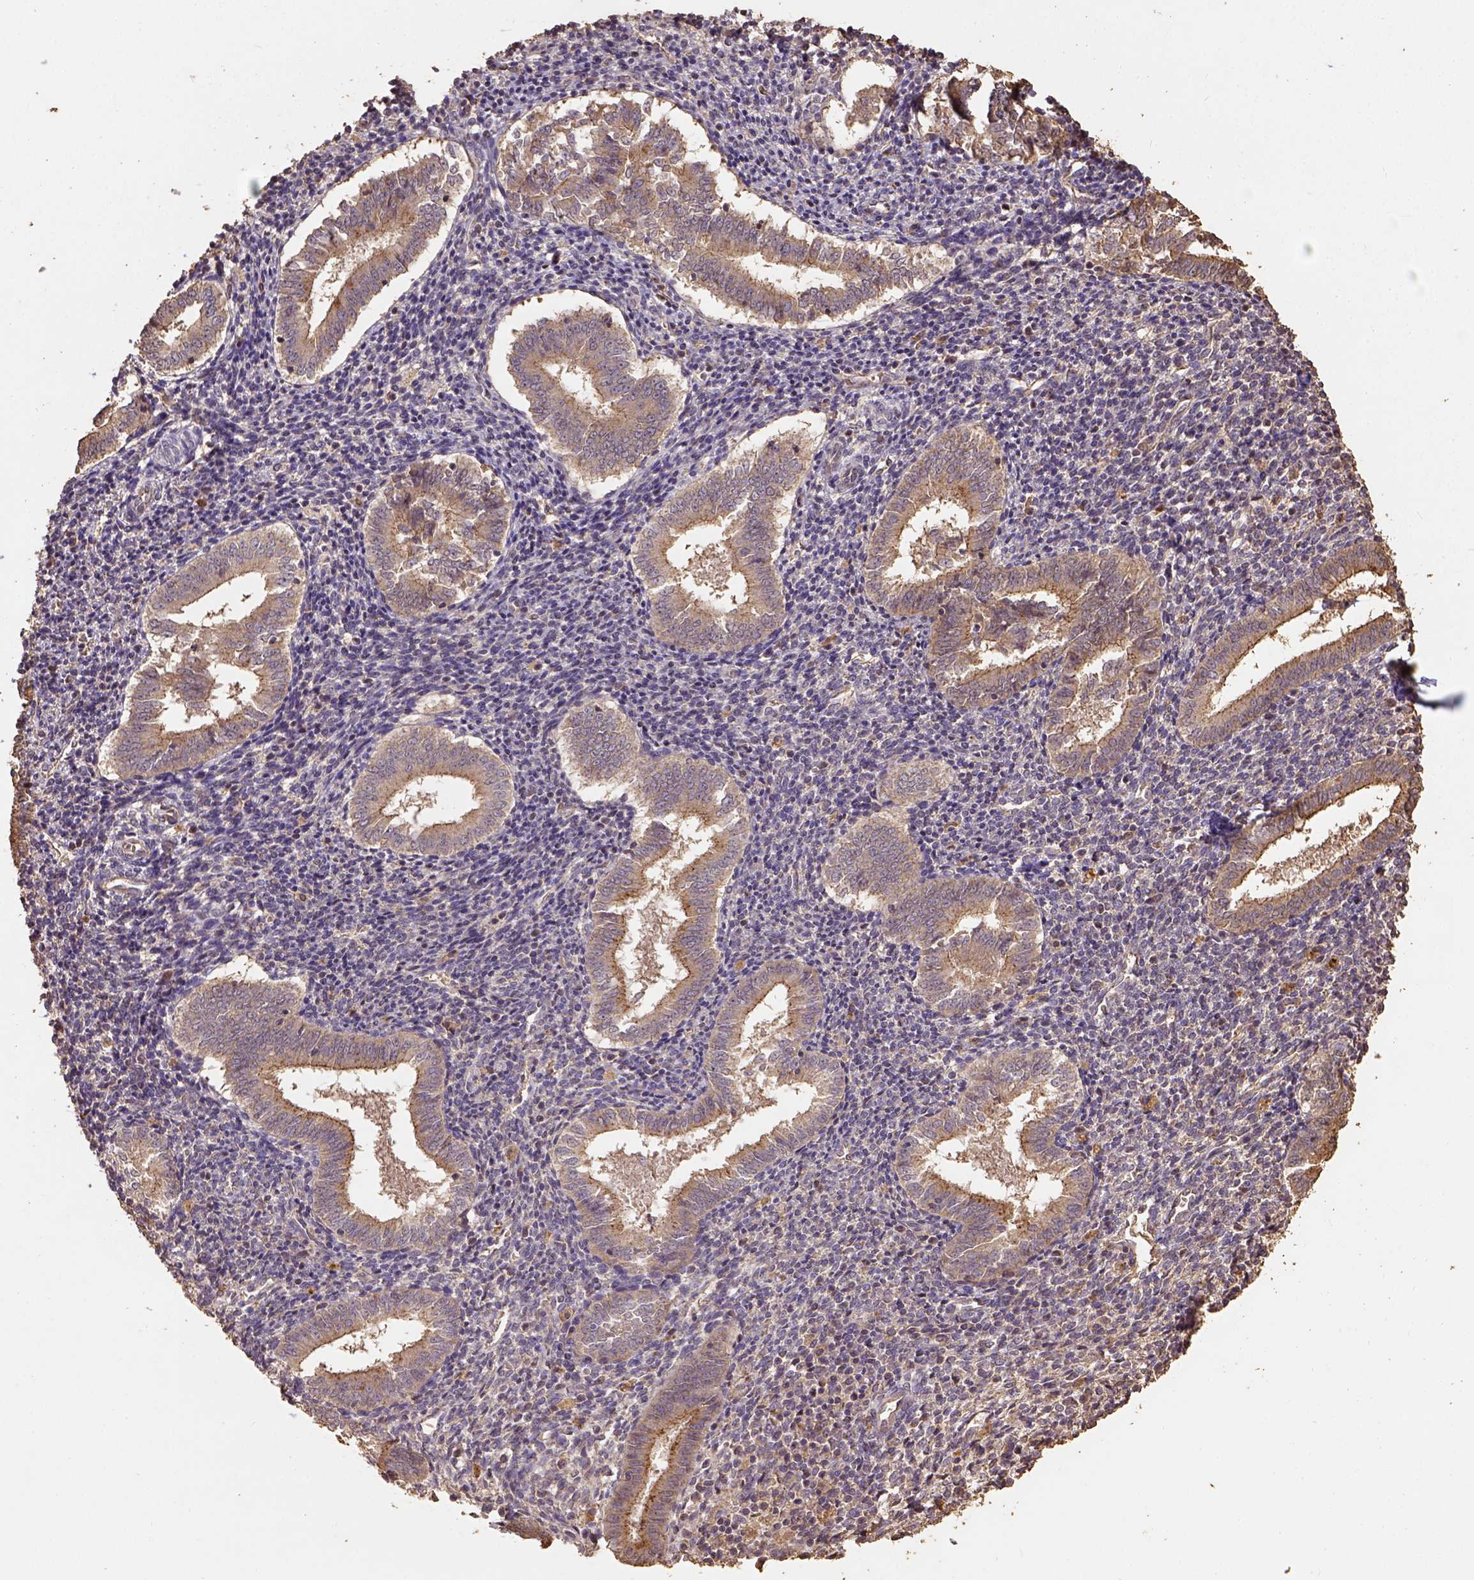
{"staining": {"intensity": "negative", "quantity": "none", "location": "none"}, "tissue": "endometrium", "cell_type": "Cells in endometrial stroma", "image_type": "normal", "snomed": [{"axis": "morphology", "description": "Normal tissue, NOS"}, {"axis": "topography", "description": "Endometrium"}], "caption": "Immunohistochemistry micrograph of benign endometrium stained for a protein (brown), which reveals no expression in cells in endometrial stroma.", "gene": "ATP1B3", "patient": {"sex": "female", "age": 25}}